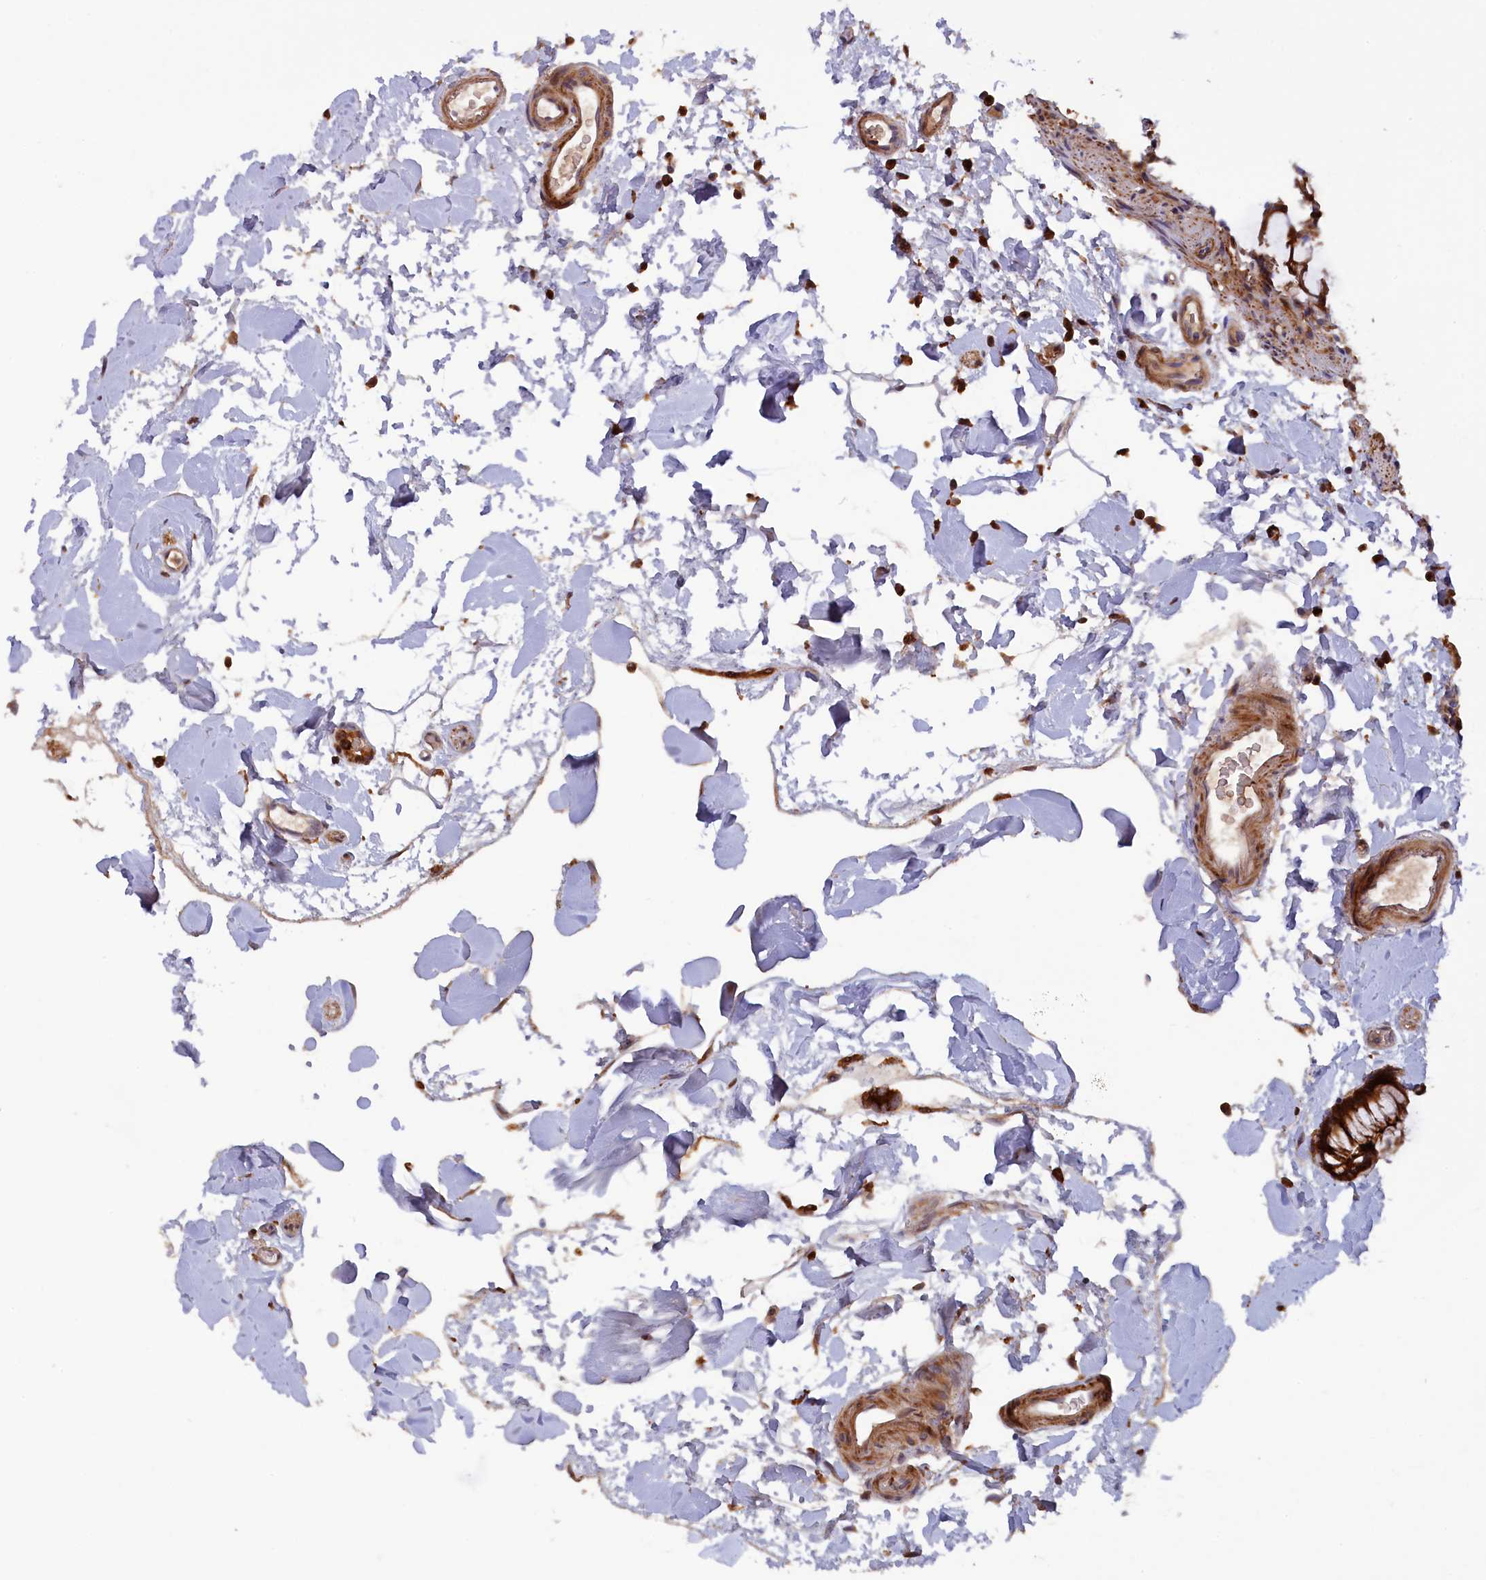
{"staining": {"intensity": "strong", "quantity": ">75%", "location": "cytoplasmic/membranous"}, "tissue": "colon", "cell_type": "Endothelial cells", "image_type": "normal", "snomed": [{"axis": "morphology", "description": "Normal tissue, NOS"}, {"axis": "topography", "description": "Colon"}], "caption": "A brown stain highlights strong cytoplasmic/membranous positivity of a protein in endothelial cells of normal human colon.", "gene": "FERMT1", "patient": {"sex": "male", "age": 75}}